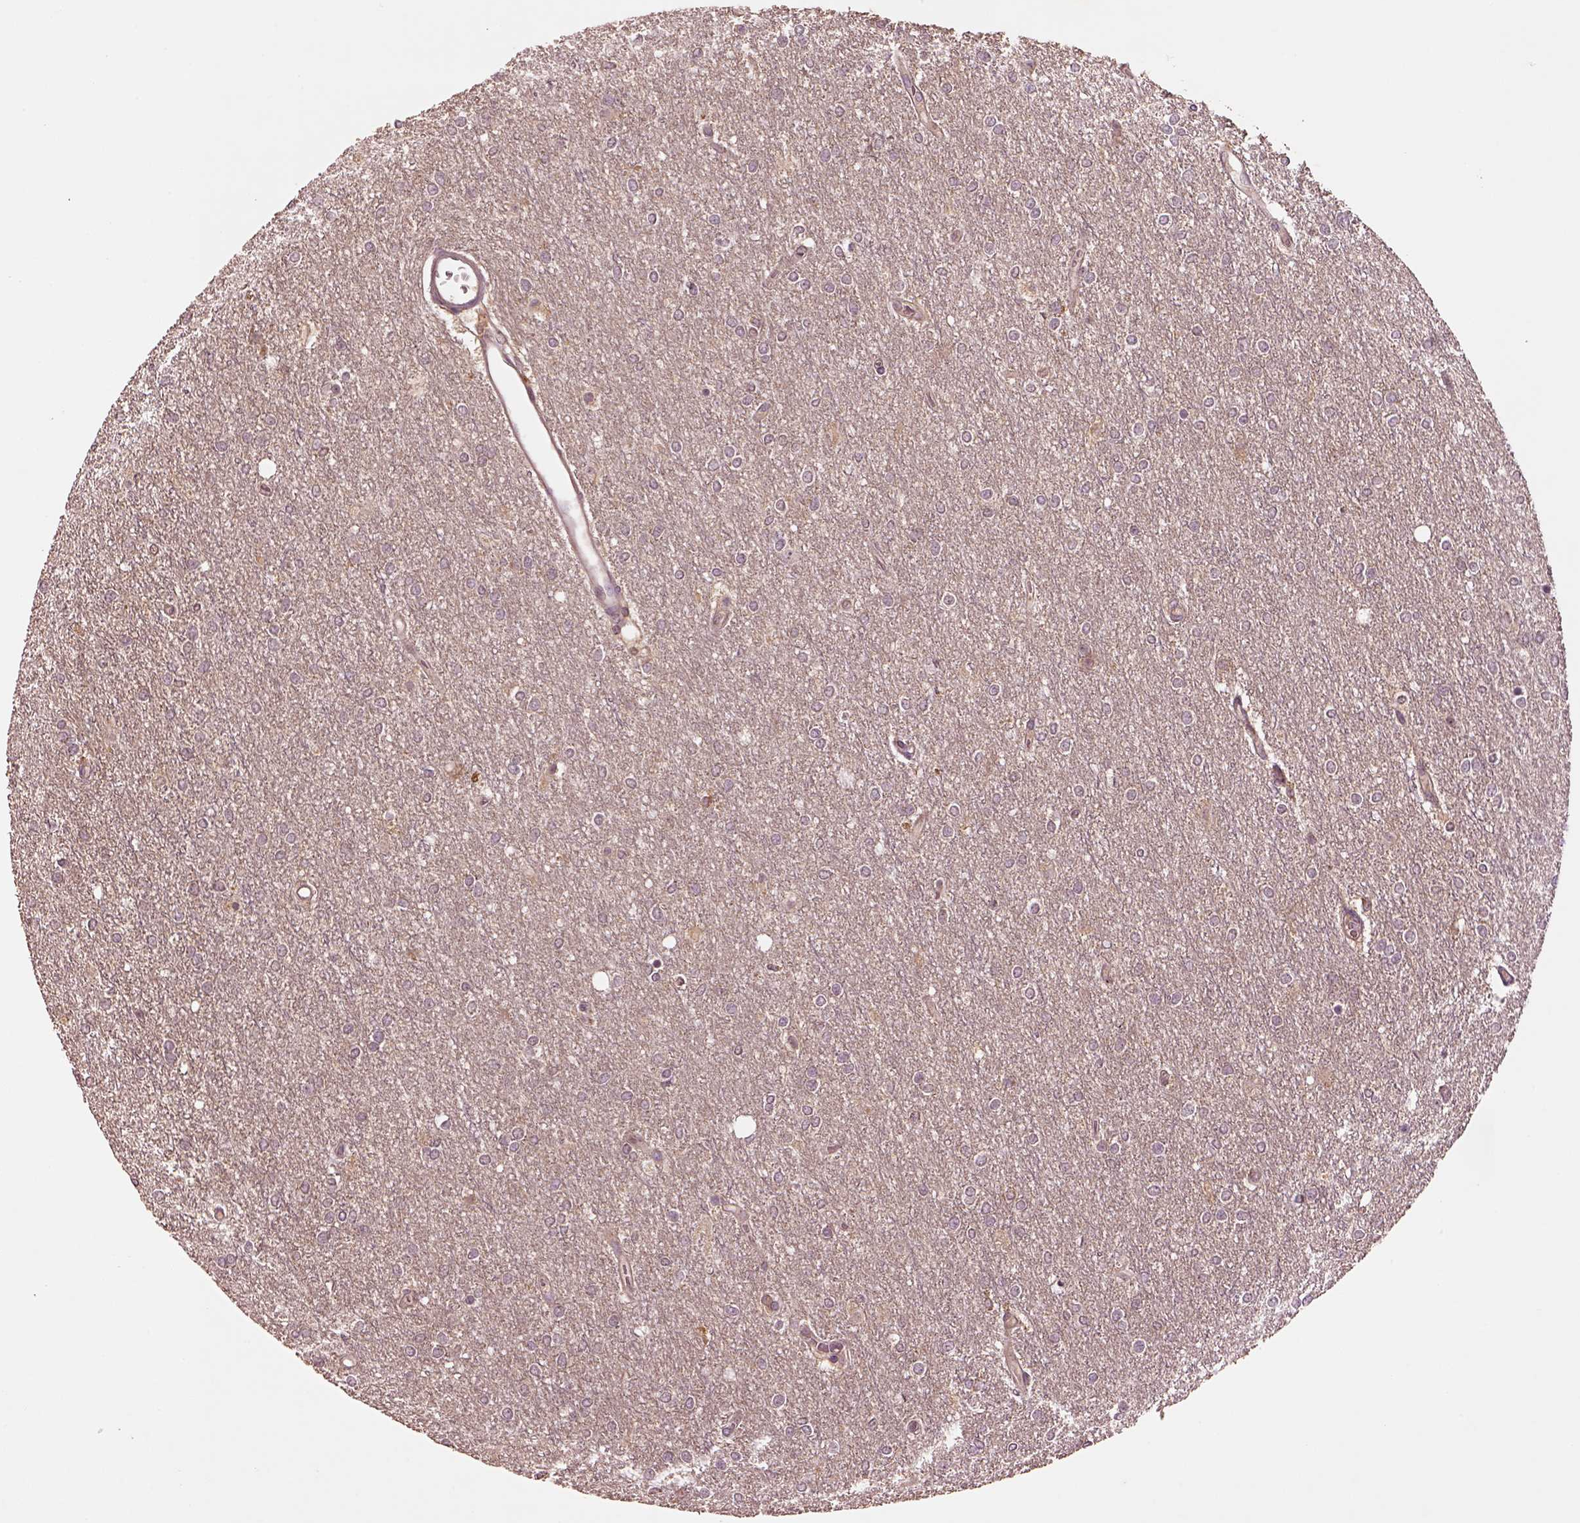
{"staining": {"intensity": "negative", "quantity": "none", "location": "none"}, "tissue": "glioma", "cell_type": "Tumor cells", "image_type": "cancer", "snomed": [{"axis": "morphology", "description": "Glioma, malignant, High grade"}, {"axis": "topography", "description": "Brain"}], "caption": "Protein analysis of malignant glioma (high-grade) reveals no significant positivity in tumor cells.", "gene": "MTHFS", "patient": {"sex": "female", "age": 61}}